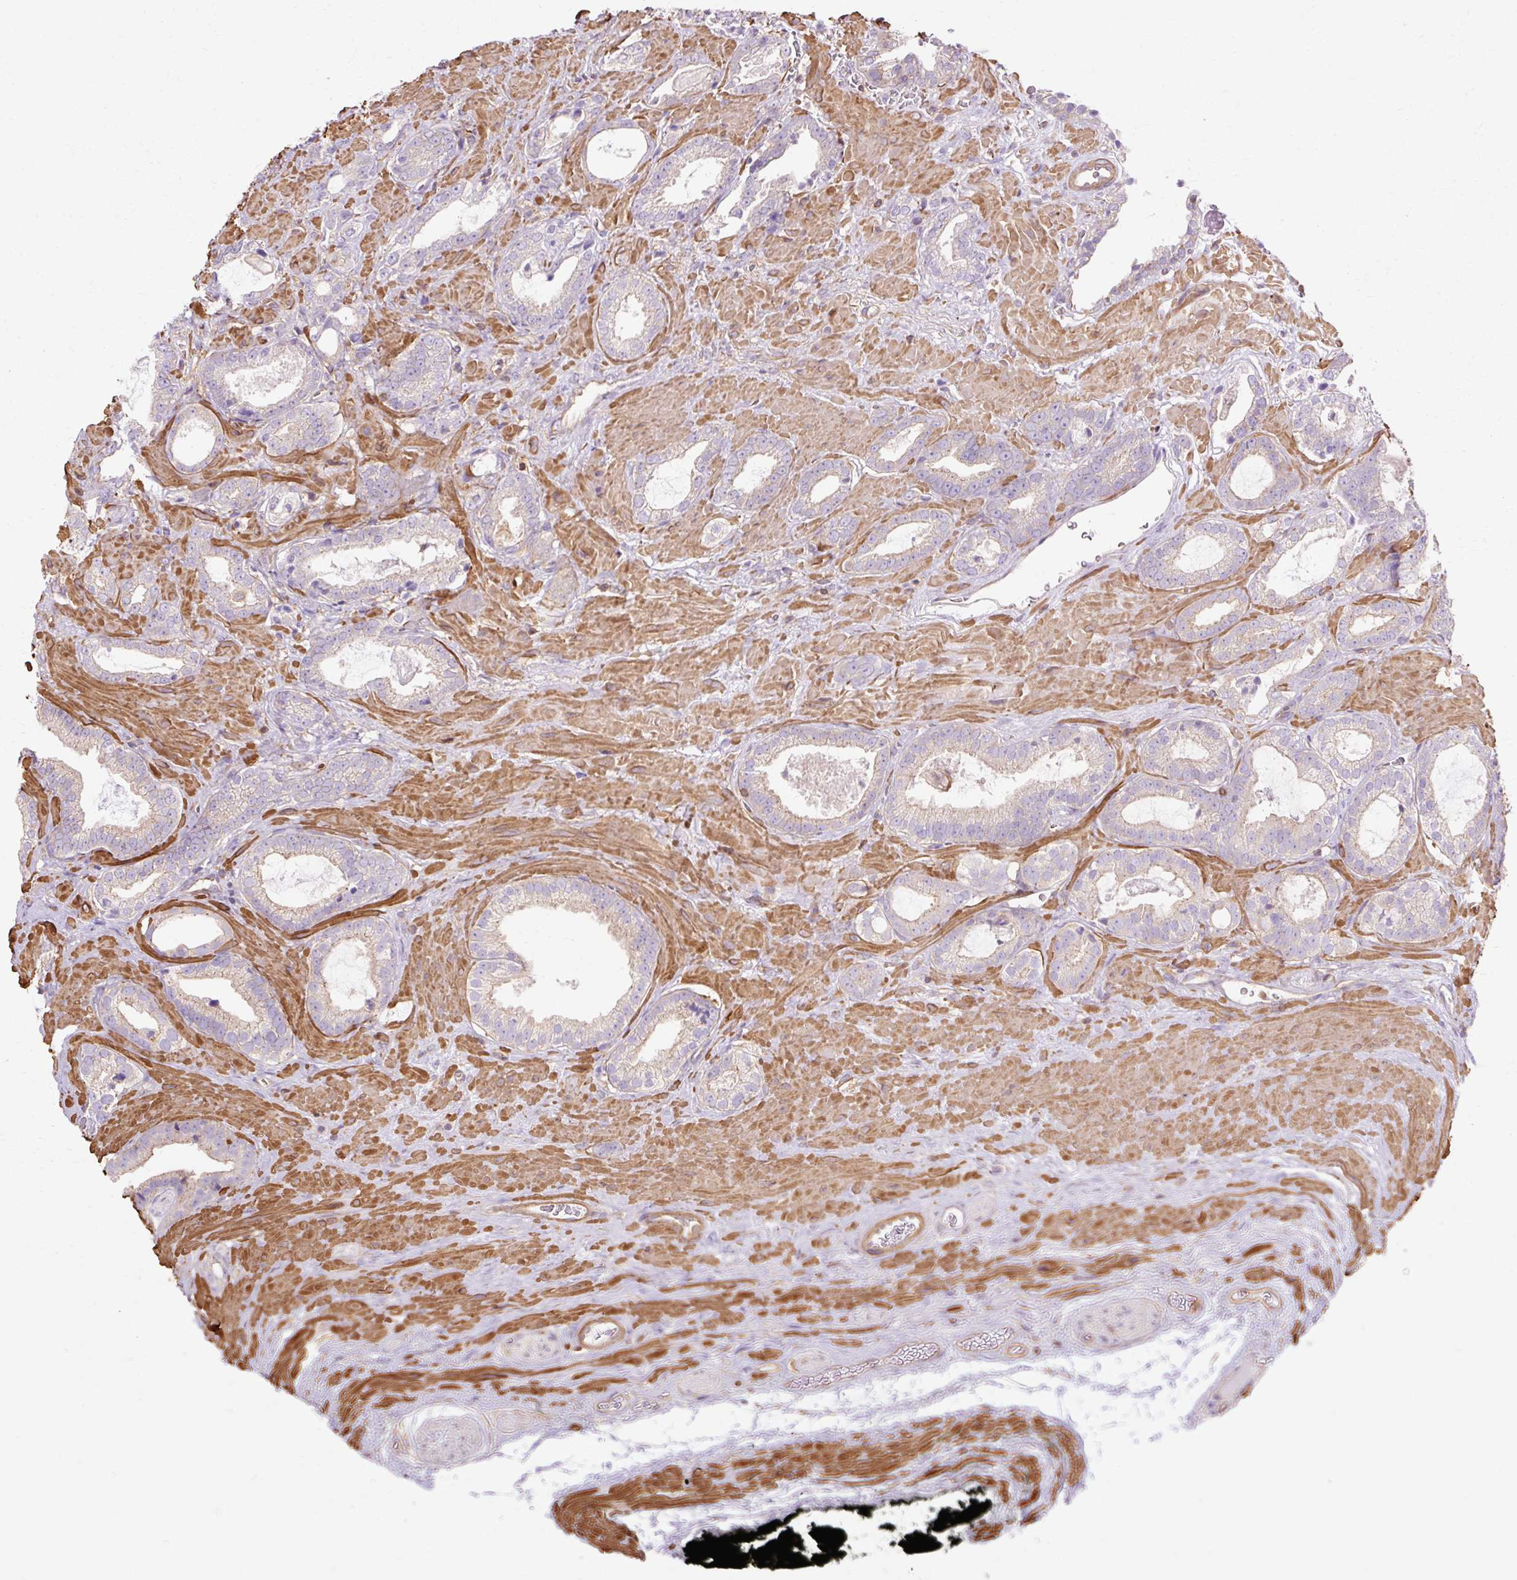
{"staining": {"intensity": "negative", "quantity": "none", "location": "none"}, "tissue": "prostate cancer", "cell_type": "Tumor cells", "image_type": "cancer", "snomed": [{"axis": "morphology", "description": "Adenocarcinoma, Low grade"}, {"axis": "topography", "description": "Prostate"}], "caption": "Histopathology image shows no protein expression in tumor cells of low-grade adenocarcinoma (prostate) tissue. (DAB IHC visualized using brightfield microscopy, high magnification).", "gene": "TBC1D2B", "patient": {"sex": "male", "age": 62}}